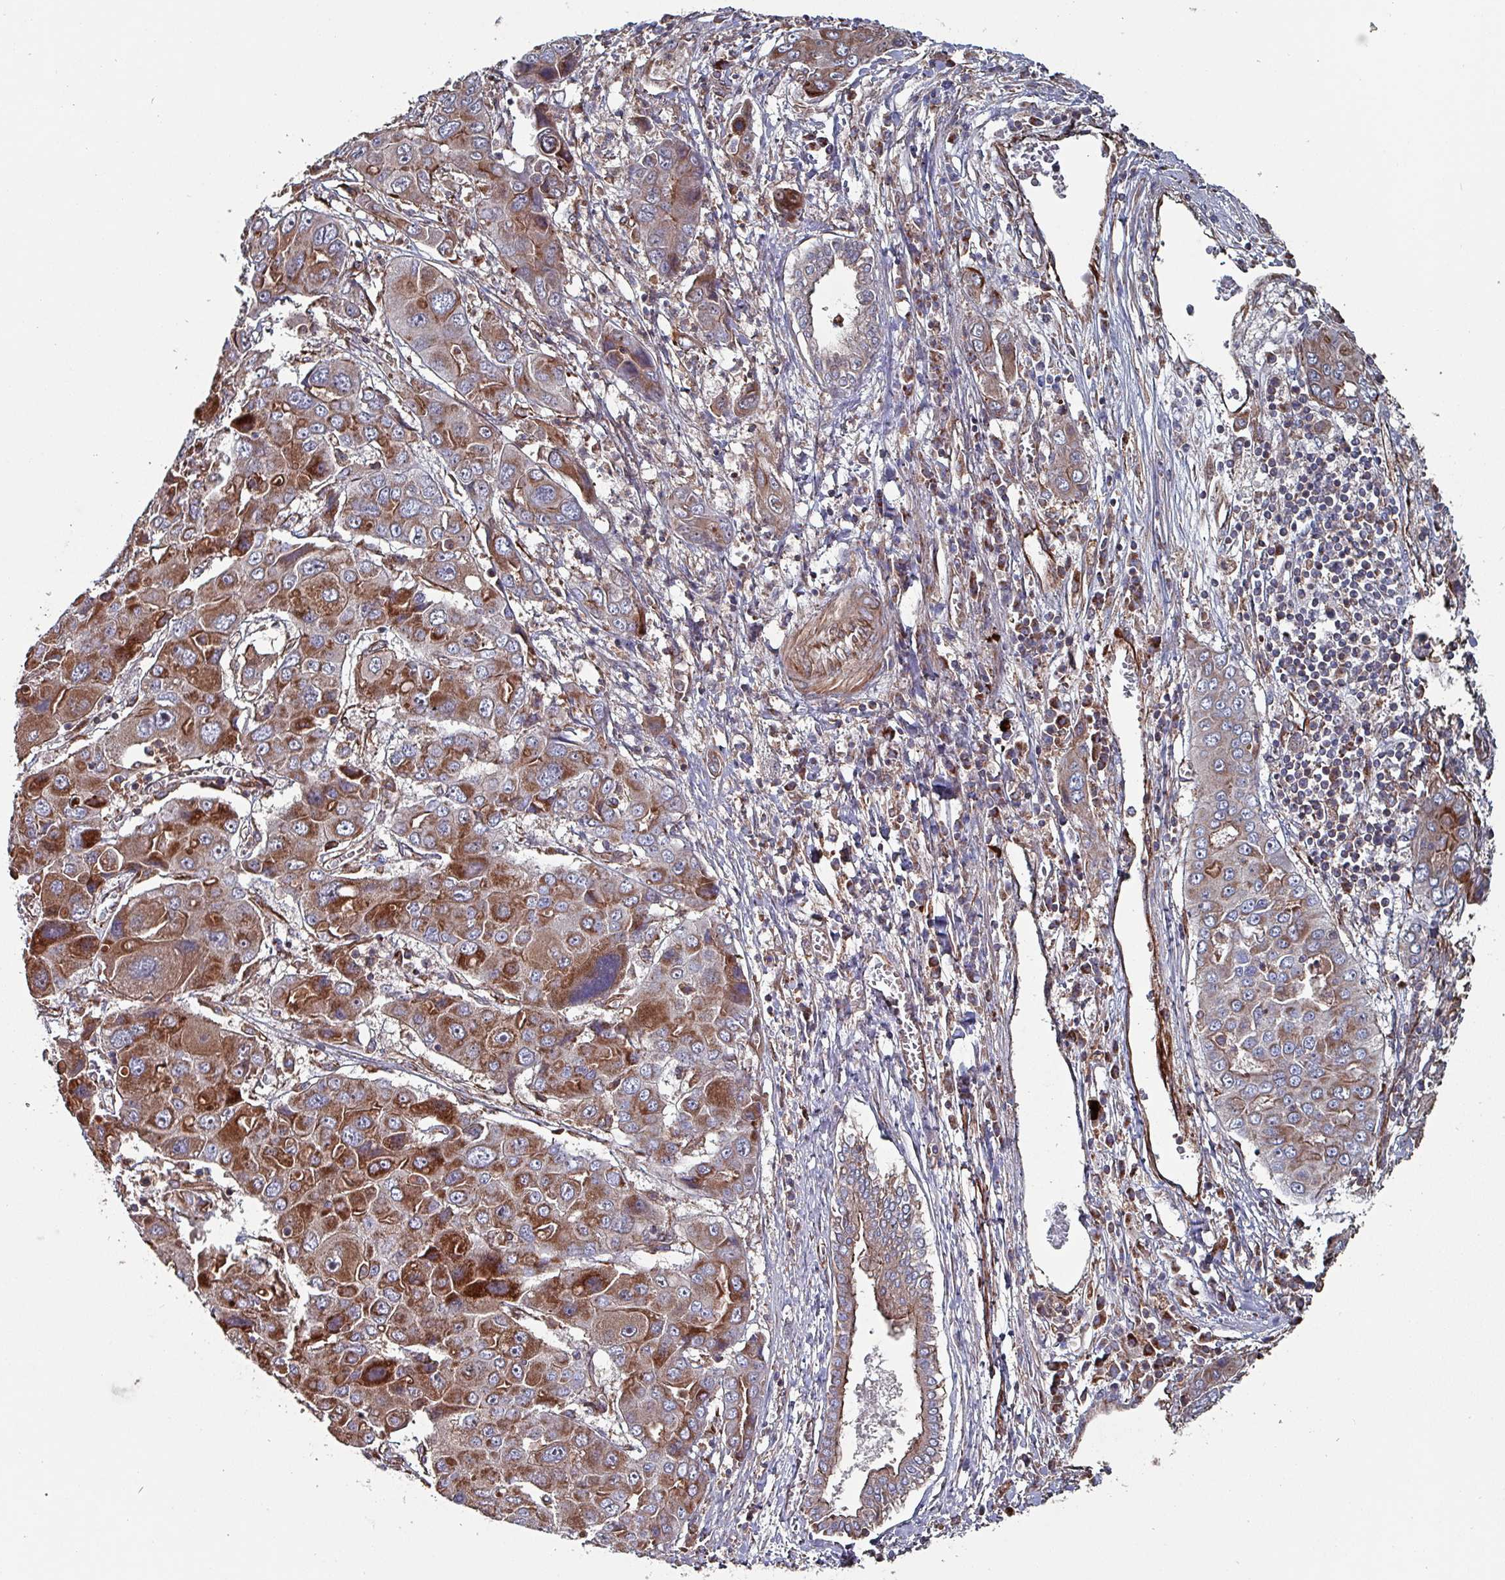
{"staining": {"intensity": "moderate", "quantity": ">75%", "location": "cytoplasmic/membranous"}, "tissue": "liver cancer", "cell_type": "Tumor cells", "image_type": "cancer", "snomed": [{"axis": "morphology", "description": "Cholangiocarcinoma"}, {"axis": "topography", "description": "Liver"}], "caption": "Liver cancer stained with a brown dye shows moderate cytoplasmic/membranous positive staining in about >75% of tumor cells.", "gene": "ANO10", "patient": {"sex": "male", "age": 67}}